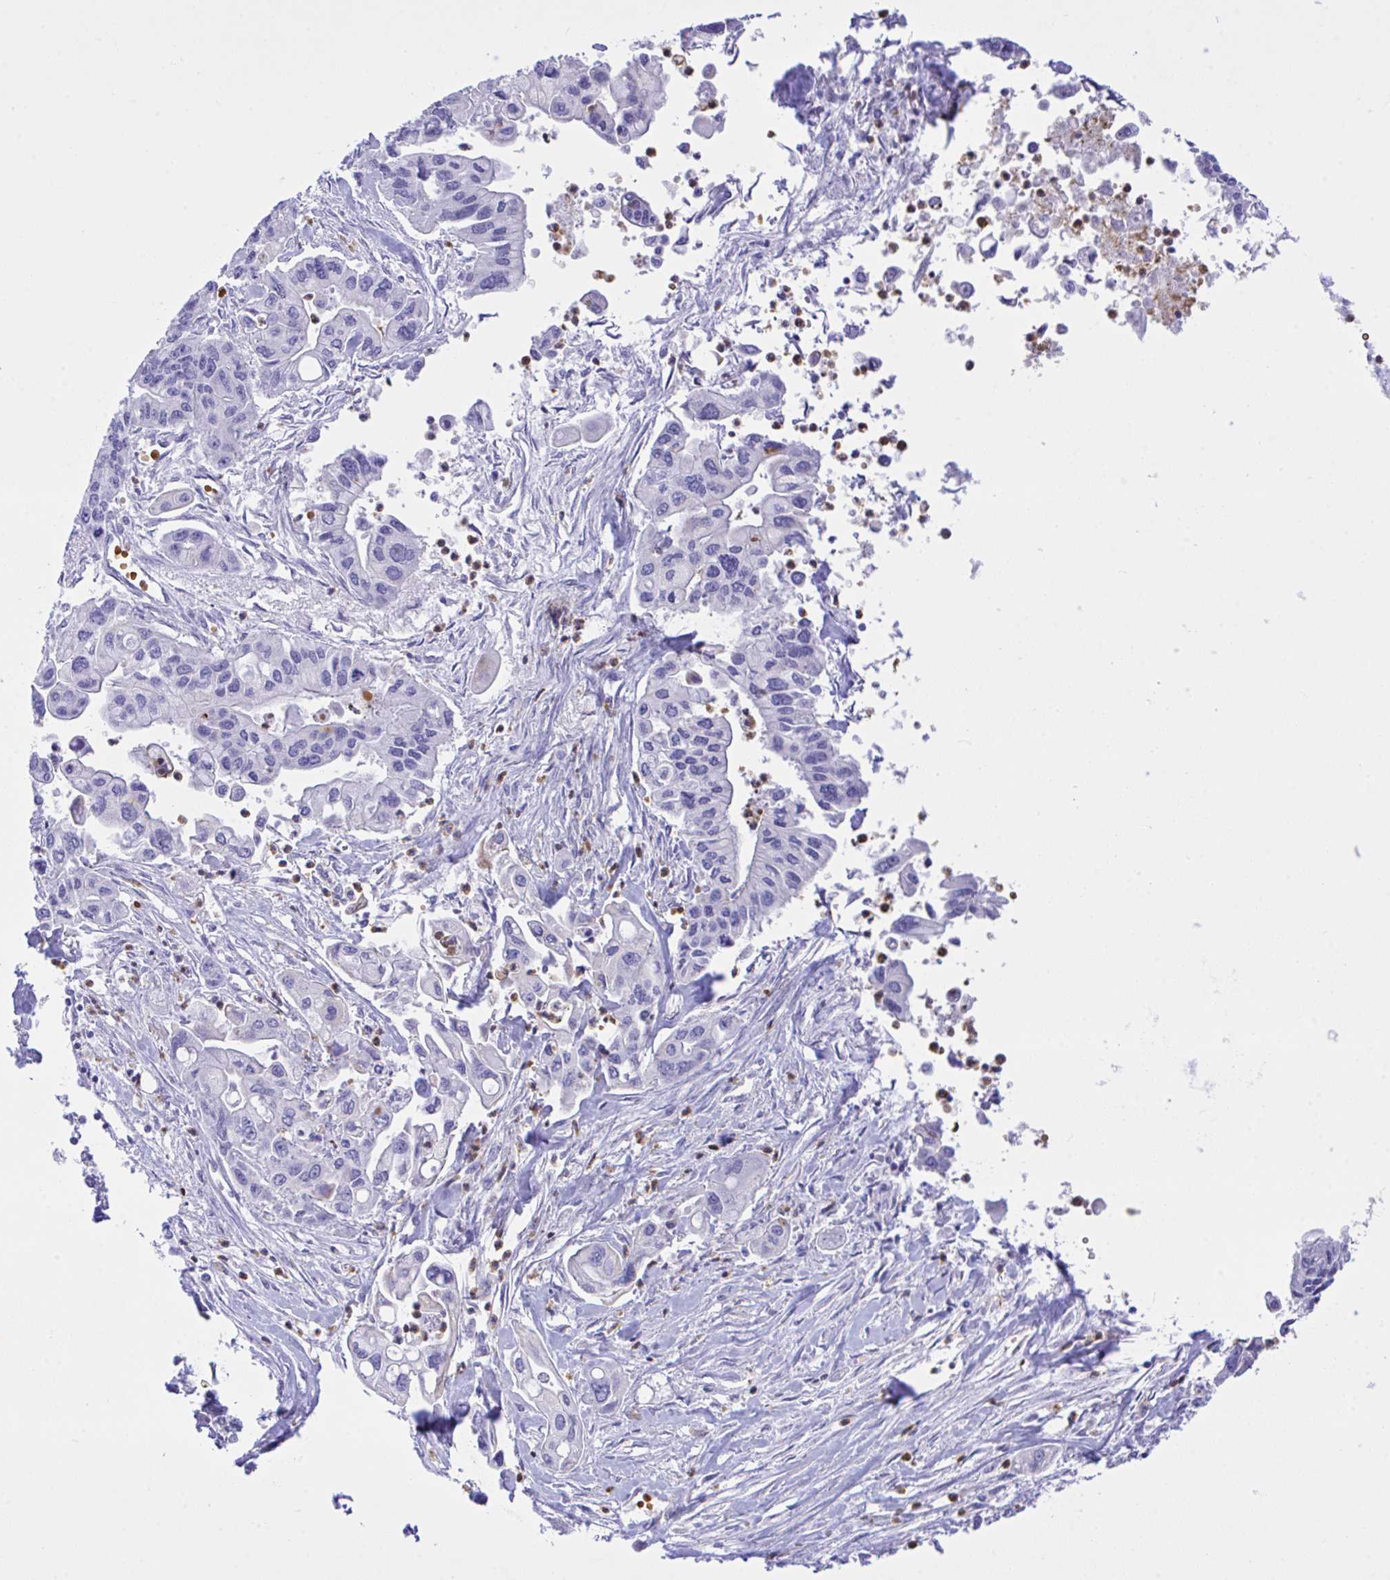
{"staining": {"intensity": "negative", "quantity": "none", "location": "none"}, "tissue": "pancreatic cancer", "cell_type": "Tumor cells", "image_type": "cancer", "snomed": [{"axis": "morphology", "description": "Adenocarcinoma, NOS"}, {"axis": "topography", "description": "Pancreas"}], "caption": "Immunohistochemistry photomicrograph of human adenocarcinoma (pancreatic) stained for a protein (brown), which displays no positivity in tumor cells.", "gene": "ZNF221", "patient": {"sex": "male", "age": 62}}